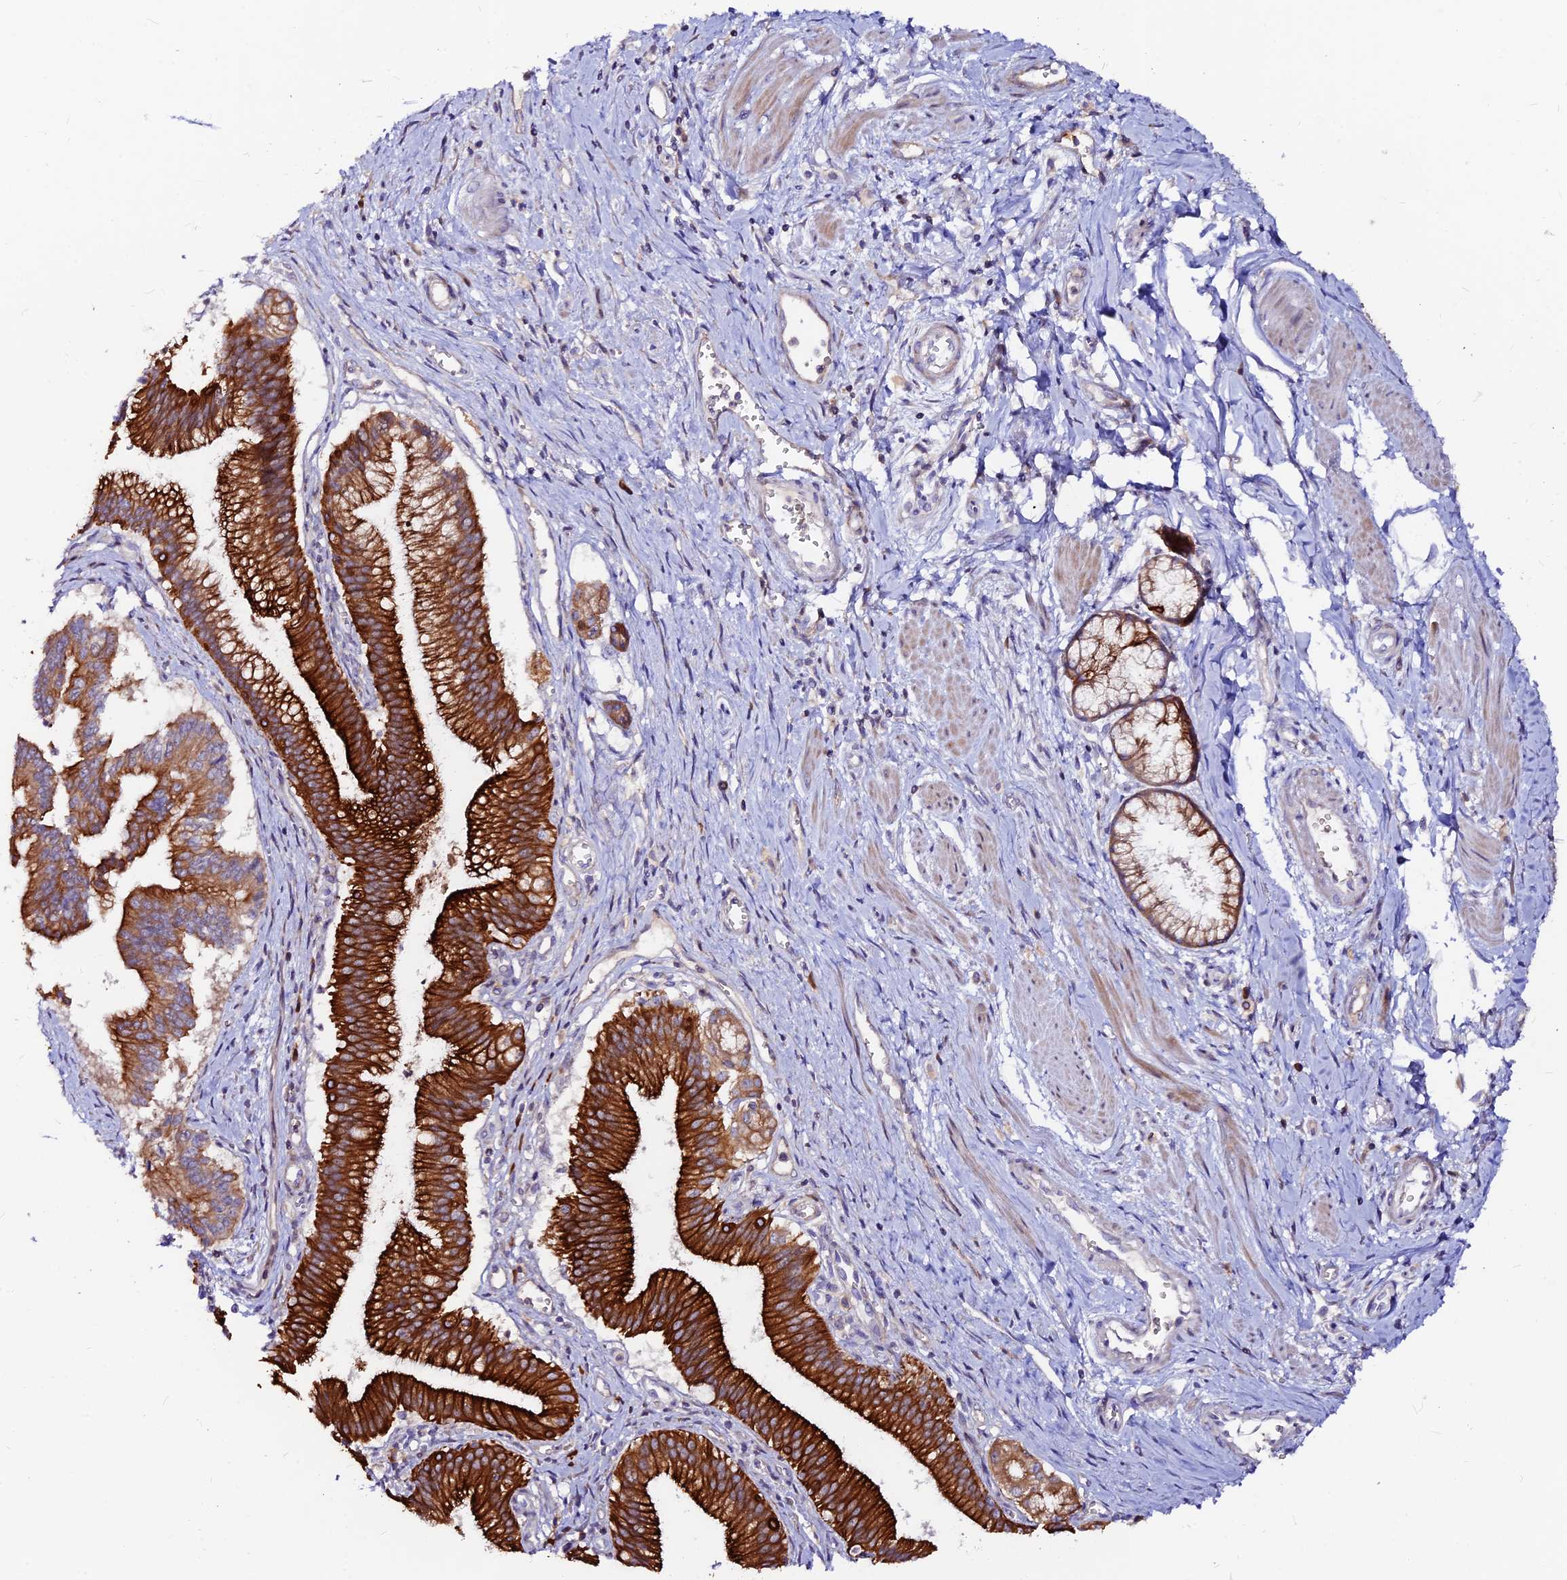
{"staining": {"intensity": "strong", "quantity": ">75%", "location": "cytoplasmic/membranous"}, "tissue": "pancreatic cancer", "cell_type": "Tumor cells", "image_type": "cancer", "snomed": [{"axis": "morphology", "description": "Adenocarcinoma, NOS"}, {"axis": "topography", "description": "Pancreas"}], "caption": "Pancreatic cancer (adenocarcinoma) stained with a protein marker exhibits strong staining in tumor cells.", "gene": "DENND2D", "patient": {"sex": "male", "age": 78}}